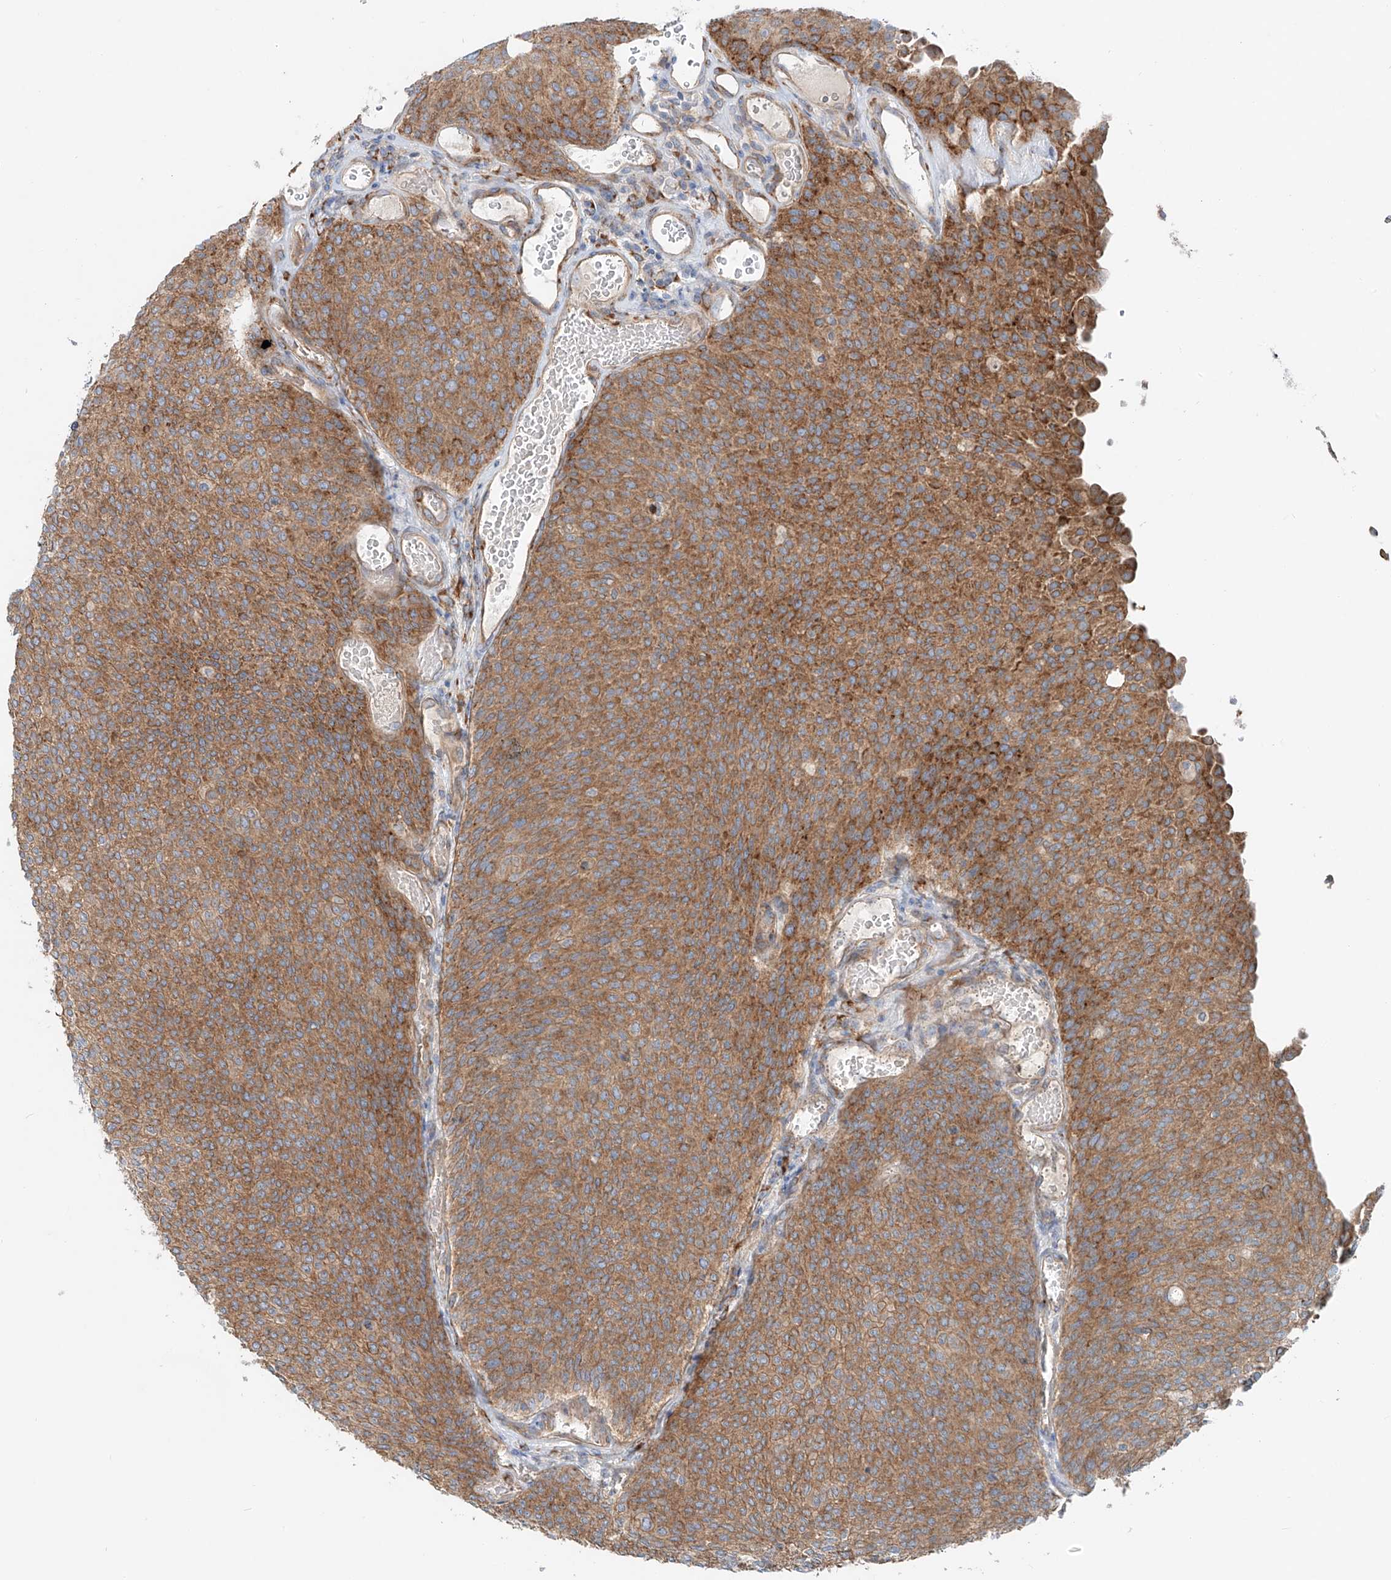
{"staining": {"intensity": "moderate", "quantity": ">75%", "location": "cytoplasmic/membranous"}, "tissue": "urothelial cancer", "cell_type": "Tumor cells", "image_type": "cancer", "snomed": [{"axis": "morphology", "description": "Urothelial carcinoma, Low grade"}, {"axis": "topography", "description": "Urinary bladder"}], "caption": "Tumor cells reveal medium levels of moderate cytoplasmic/membranous expression in about >75% of cells in human urothelial cancer.", "gene": "SNAP29", "patient": {"sex": "female", "age": 79}}